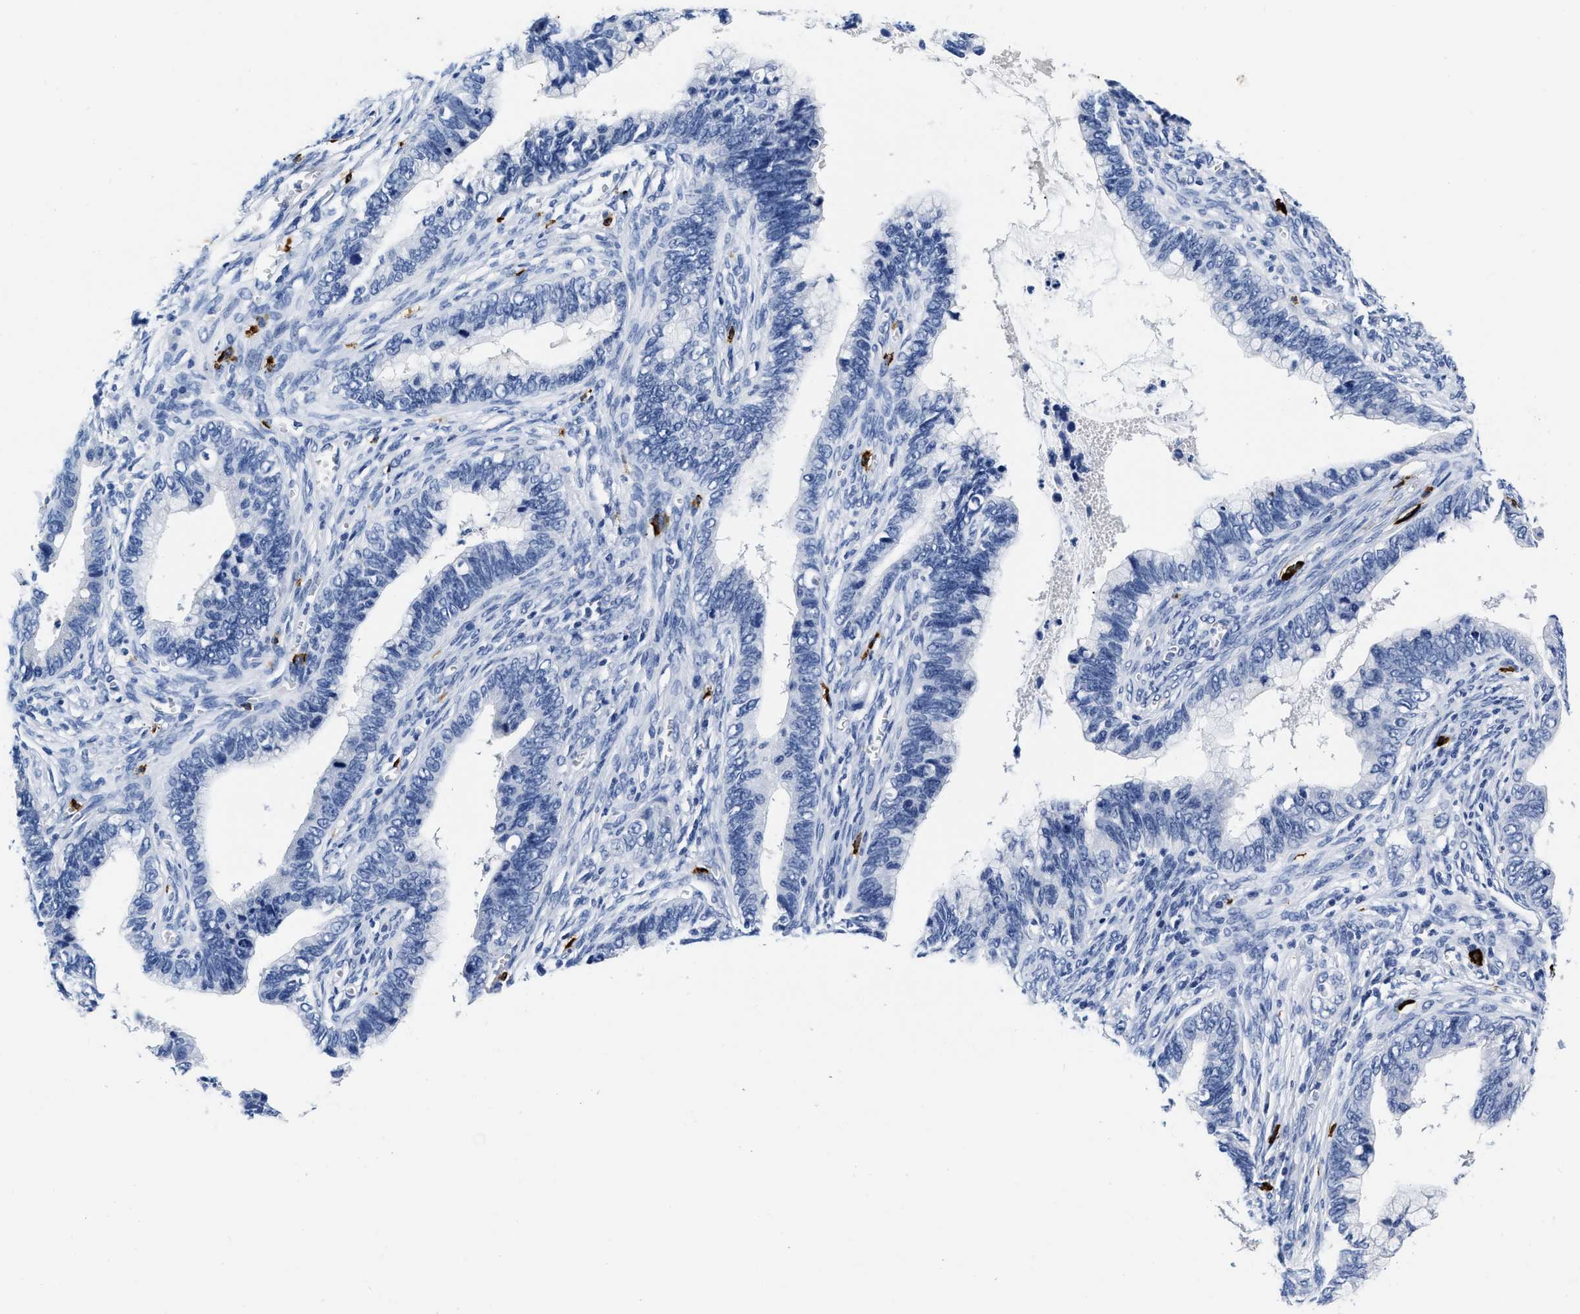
{"staining": {"intensity": "negative", "quantity": "none", "location": "none"}, "tissue": "cervical cancer", "cell_type": "Tumor cells", "image_type": "cancer", "snomed": [{"axis": "morphology", "description": "Adenocarcinoma, NOS"}, {"axis": "topography", "description": "Cervix"}], "caption": "Tumor cells show no significant protein positivity in cervical adenocarcinoma.", "gene": "CER1", "patient": {"sex": "female", "age": 44}}